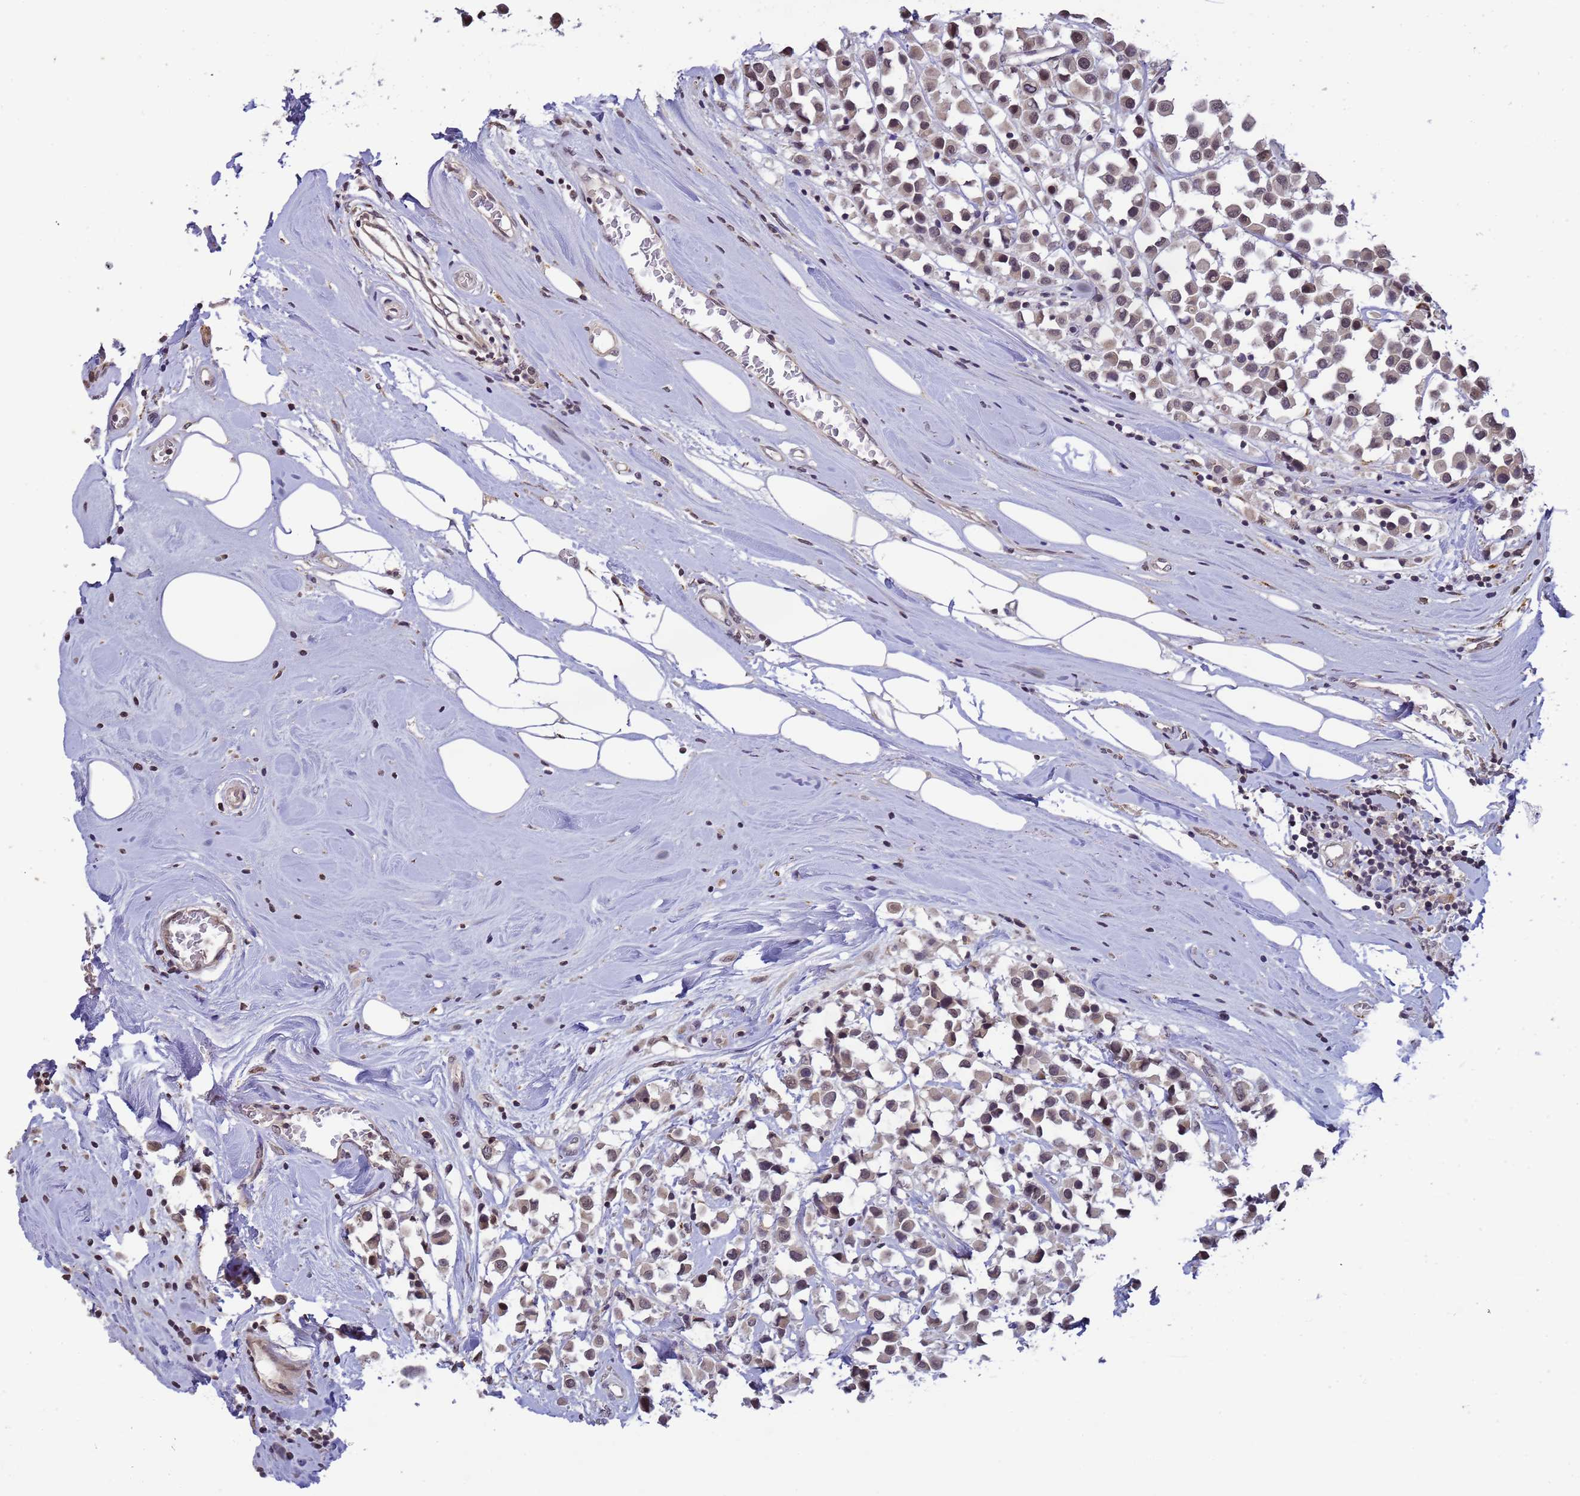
{"staining": {"intensity": "negative", "quantity": "none", "location": "none"}, "tissue": "breast cancer", "cell_type": "Tumor cells", "image_type": "cancer", "snomed": [{"axis": "morphology", "description": "Duct carcinoma"}, {"axis": "topography", "description": "Breast"}], "caption": "Immunohistochemistry (IHC) micrograph of neoplastic tissue: invasive ductal carcinoma (breast) stained with DAB shows no significant protein staining in tumor cells.", "gene": "MYL7", "patient": {"sex": "female", "age": 61}}